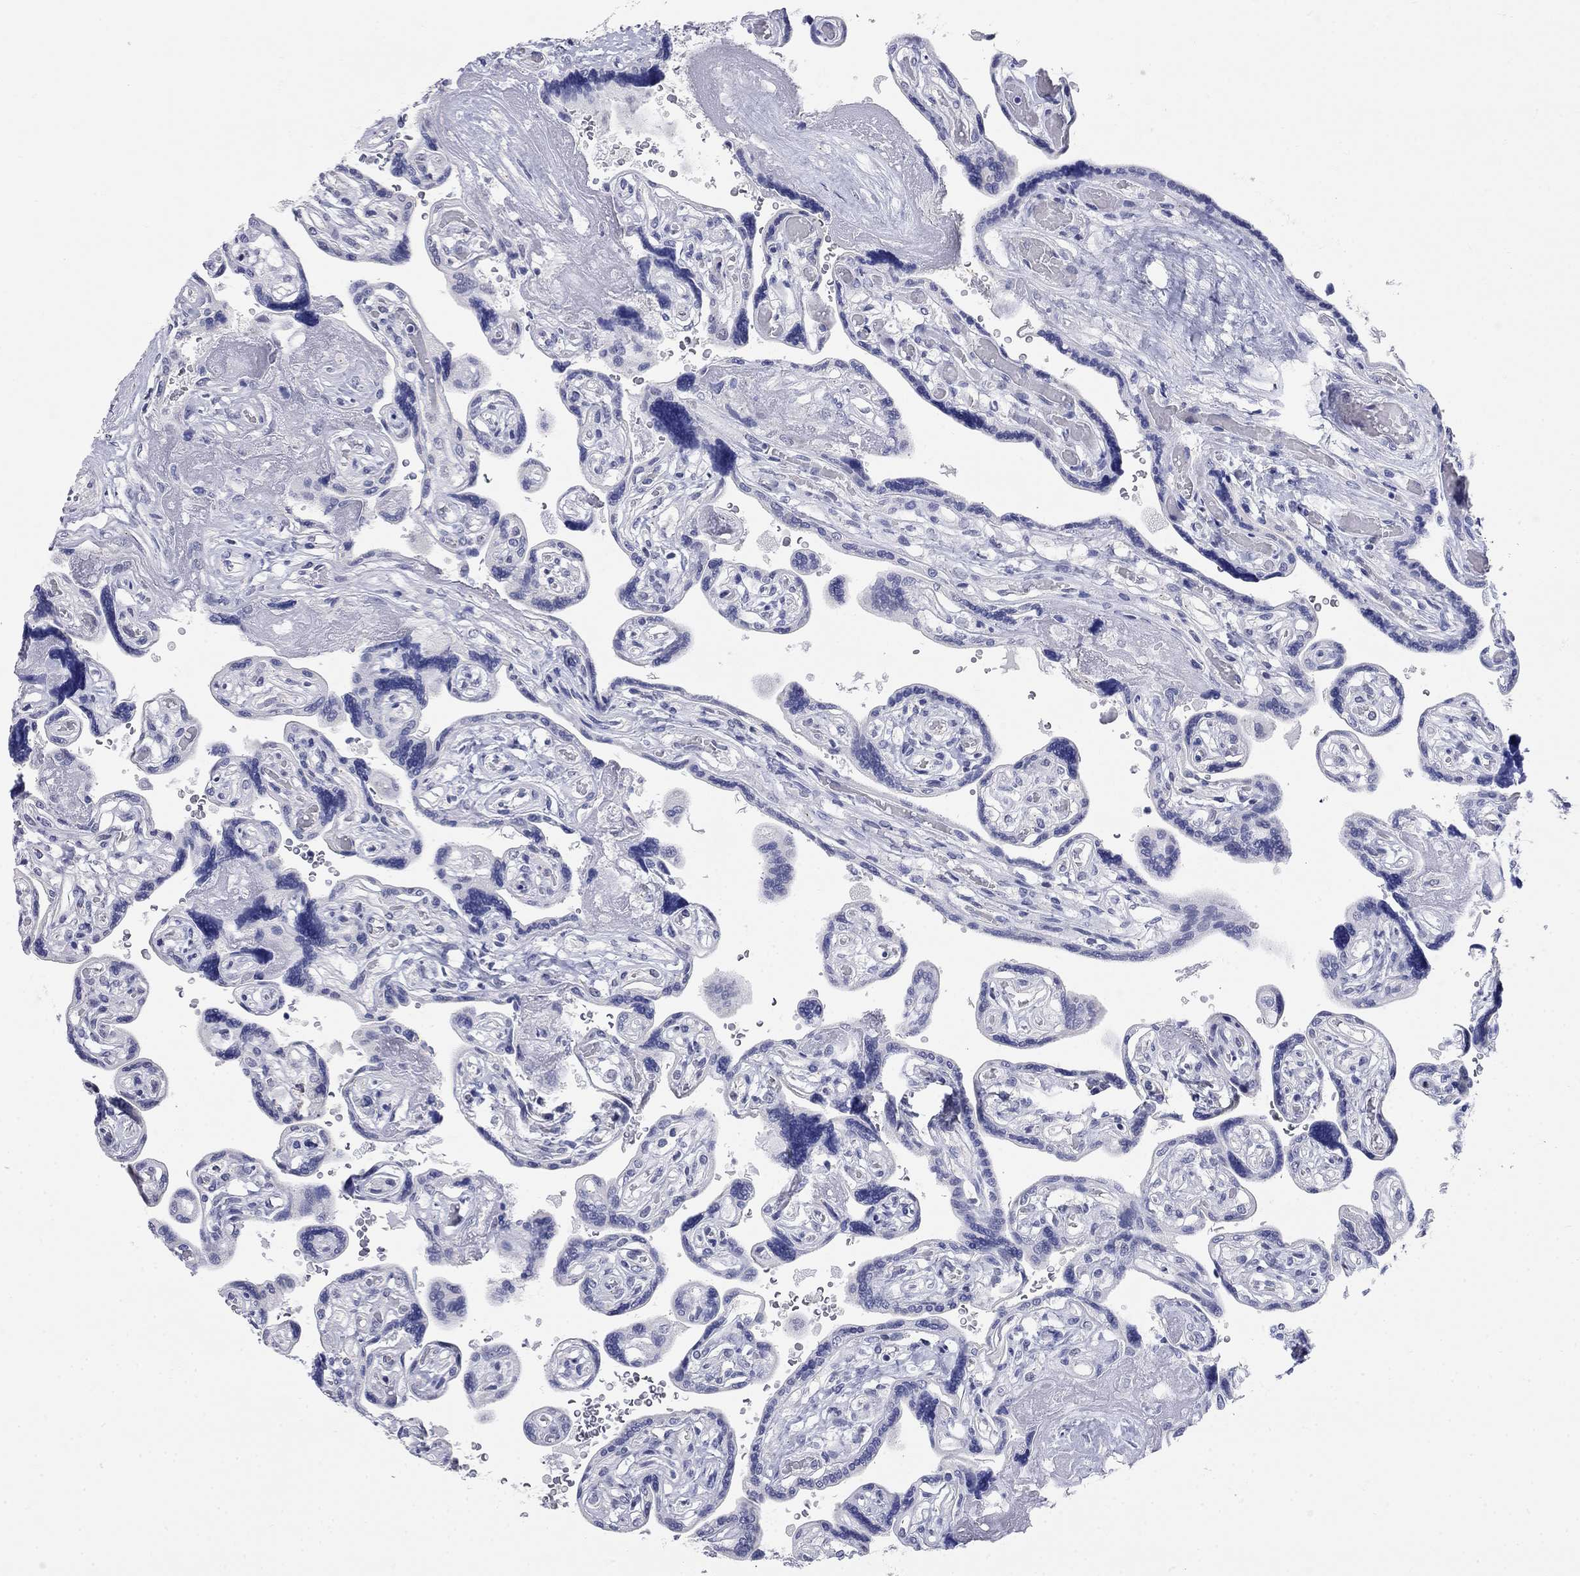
{"staining": {"intensity": "negative", "quantity": "none", "location": "none"}, "tissue": "placenta", "cell_type": "Decidual cells", "image_type": "normal", "snomed": [{"axis": "morphology", "description": "Normal tissue, NOS"}, {"axis": "topography", "description": "Placenta"}], "caption": "Immunohistochemistry of normal placenta shows no expression in decidual cells. (Brightfield microscopy of DAB immunohistochemistry (IHC) at high magnification).", "gene": "WASF3", "patient": {"sex": "female", "age": 32}}